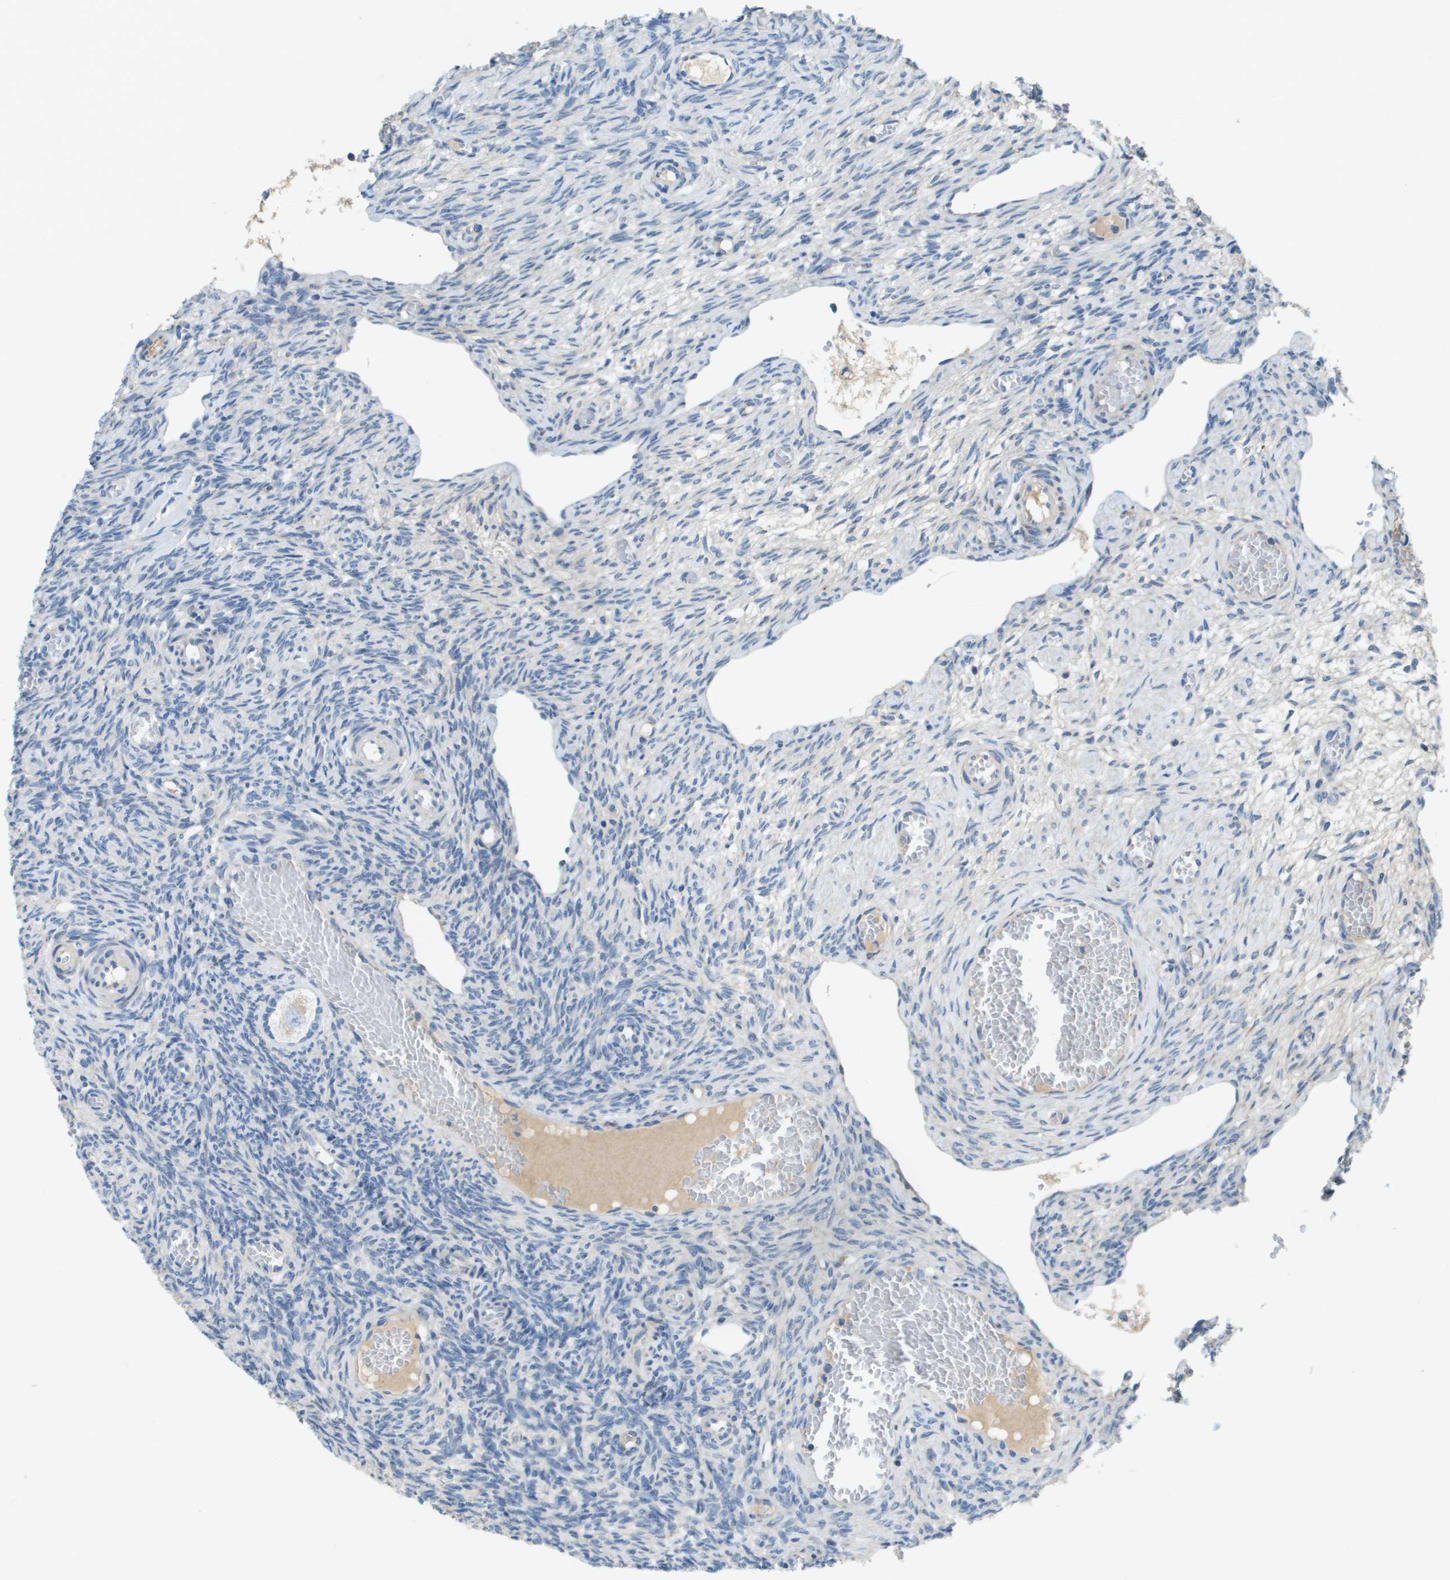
{"staining": {"intensity": "weak", "quantity": ">75%", "location": "cytoplasmic/membranous"}, "tissue": "ovary", "cell_type": "Follicle cells", "image_type": "normal", "snomed": [{"axis": "morphology", "description": "Normal tissue, NOS"}, {"axis": "topography", "description": "Ovary"}], "caption": "A brown stain shows weak cytoplasmic/membranous expression of a protein in follicle cells of unremarkable human ovary.", "gene": "CYGB", "patient": {"sex": "female", "age": 27}}